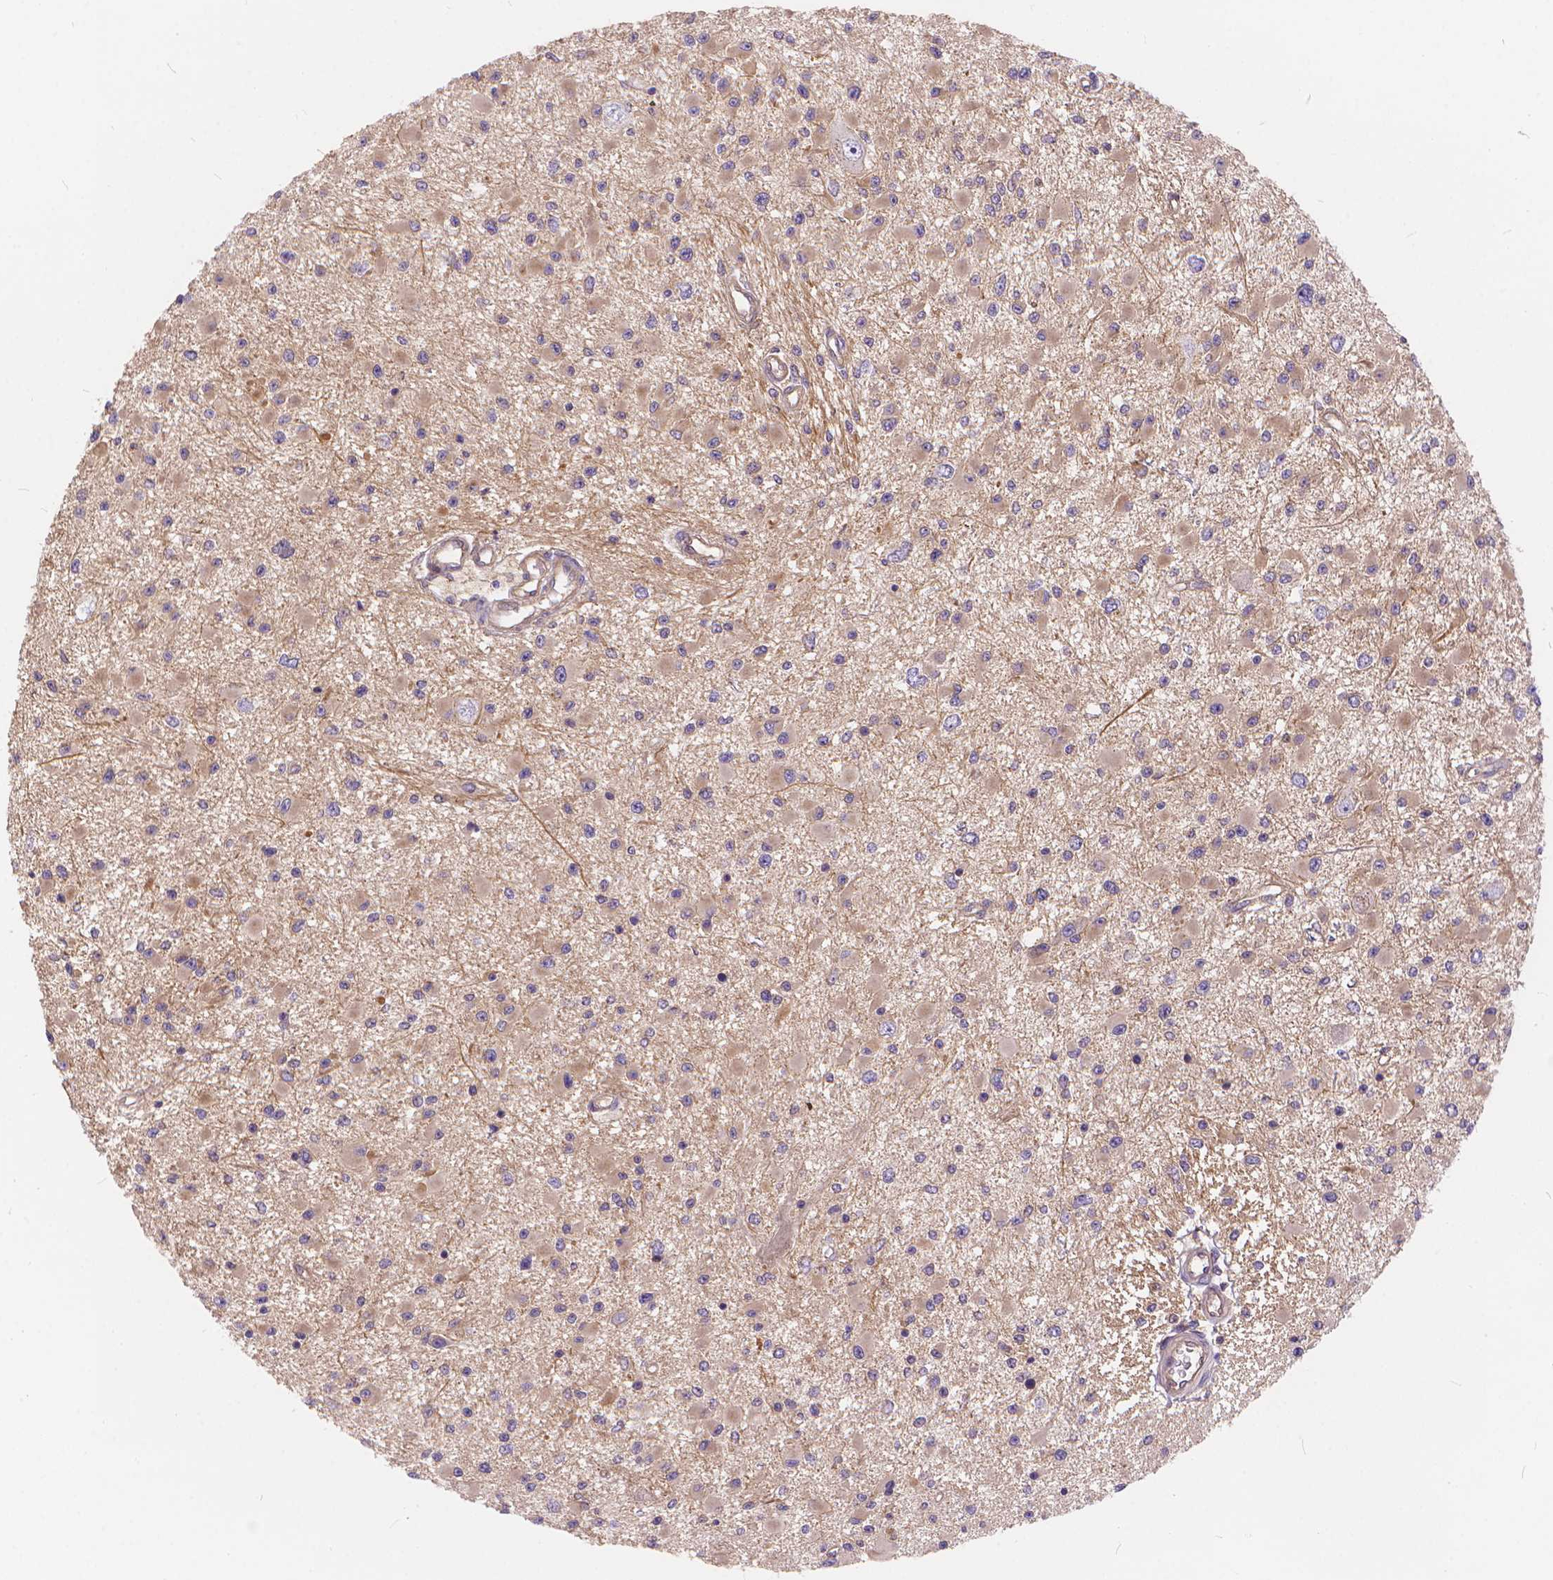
{"staining": {"intensity": "weak", "quantity": "25%-75%", "location": "cytoplasmic/membranous"}, "tissue": "glioma", "cell_type": "Tumor cells", "image_type": "cancer", "snomed": [{"axis": "morphology", "description": "Glioma, malignant, High grade"}, {"axis": "topography", "description": "Brain"}], "caption": "This micrograph displays malignant glioma (high-grade) stained with immunohistochemistry to label a protein in brown. The cytoplasmic/membranous of tumor cells show weak positivity for the protein. Nuclei are counter-stained blue.", "gene": "ARAP1", "patient": {"sex": "male", "age": 54}}